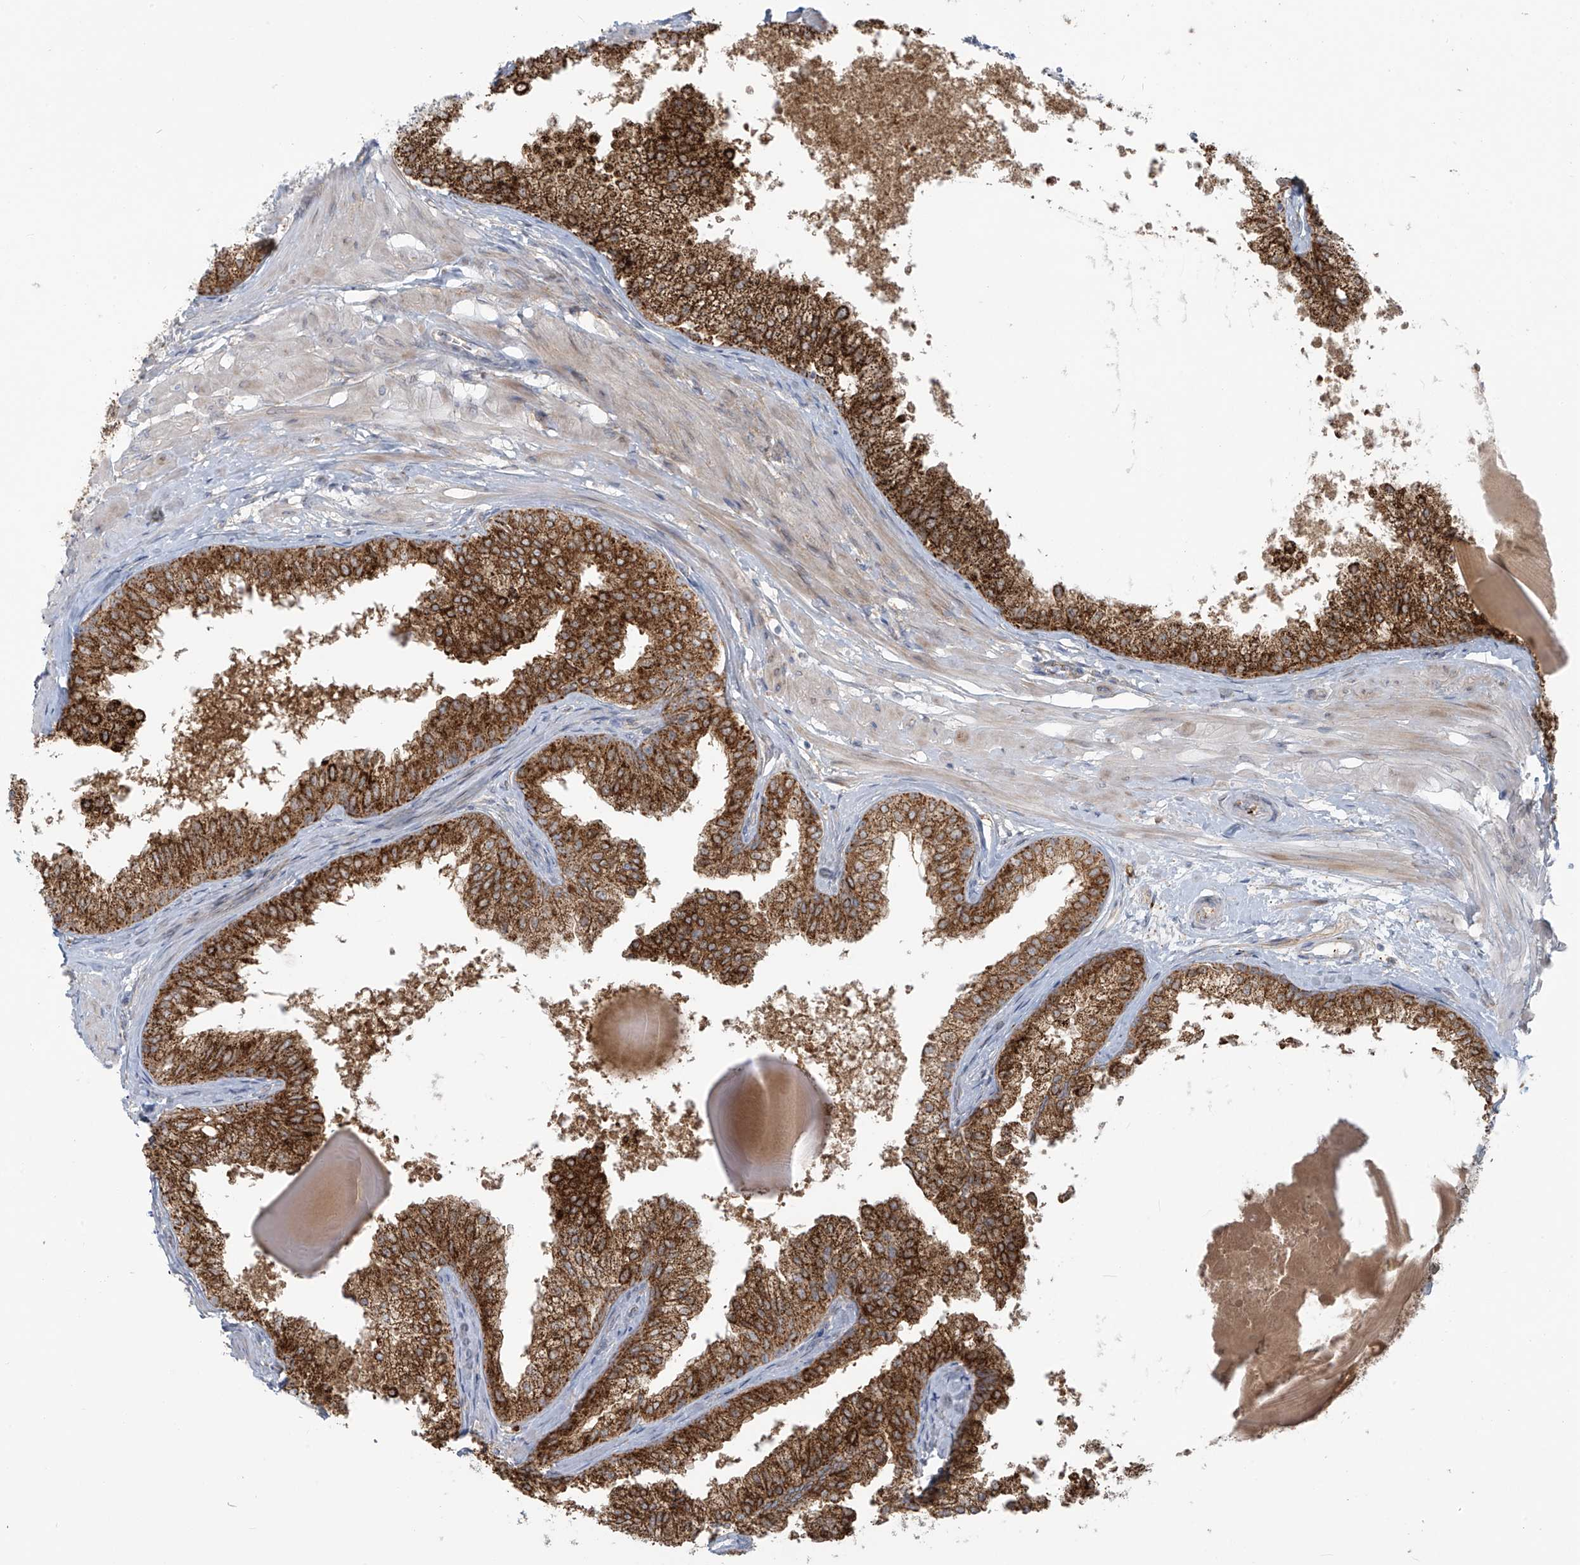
{"staining": {"intensity": "strong", "quantity": ">75%", "location": "cytoplasmic/membranous"}, "tissue": "prostate", "cell_type": "Glandular cells", "image_type": "normal", "snomed": [{"axis": "morphology", "description": "Normal tissue, NOS"}, {"axis": "topography", "description": "Prostate"}], "caption": "Approximately >75% of glandular cells in benign human prostate demonstrate strong cytoplasmic/membranous protein positivity as visualized by brown immunohistochemical staining.", "gene": "LZTS3", "patient": {"sex": "male", "age": 48}}